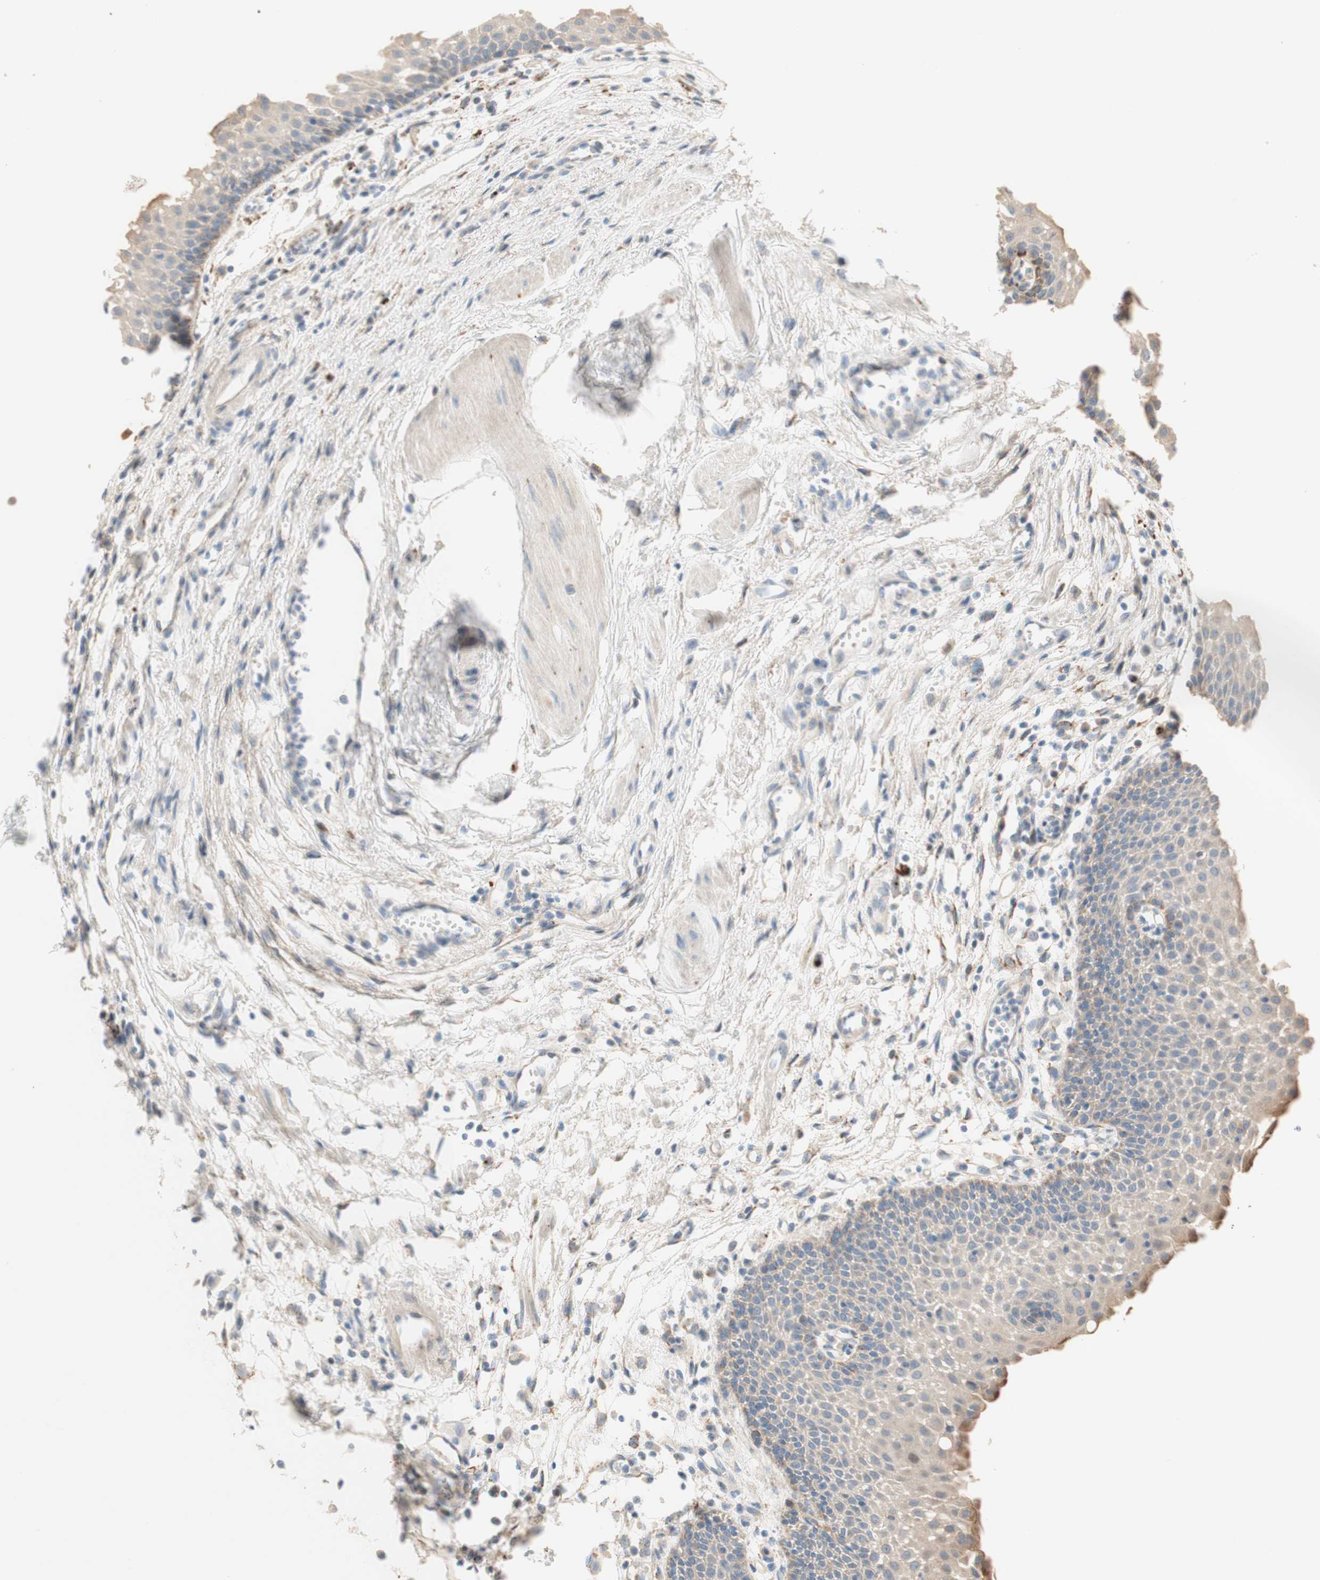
{"staining": {"intensity": "negative", "quantity": "none", "location": "none"}, "tissue": "urothelial cancer", "cell_type": "Tumor cells", "image_type": "cancer", "snomed": [{"axis": "morphology", "description": "Urothelial carcinoma, High grade"}, {"axis": "topography", "description": "Urinary bladder"}], "caption": "The photomicrograph demonstrates no staining of tumor cells in urothelial cancer.", "gene": "PTPN21", "patient": {"sex": "female", "age": 85}}